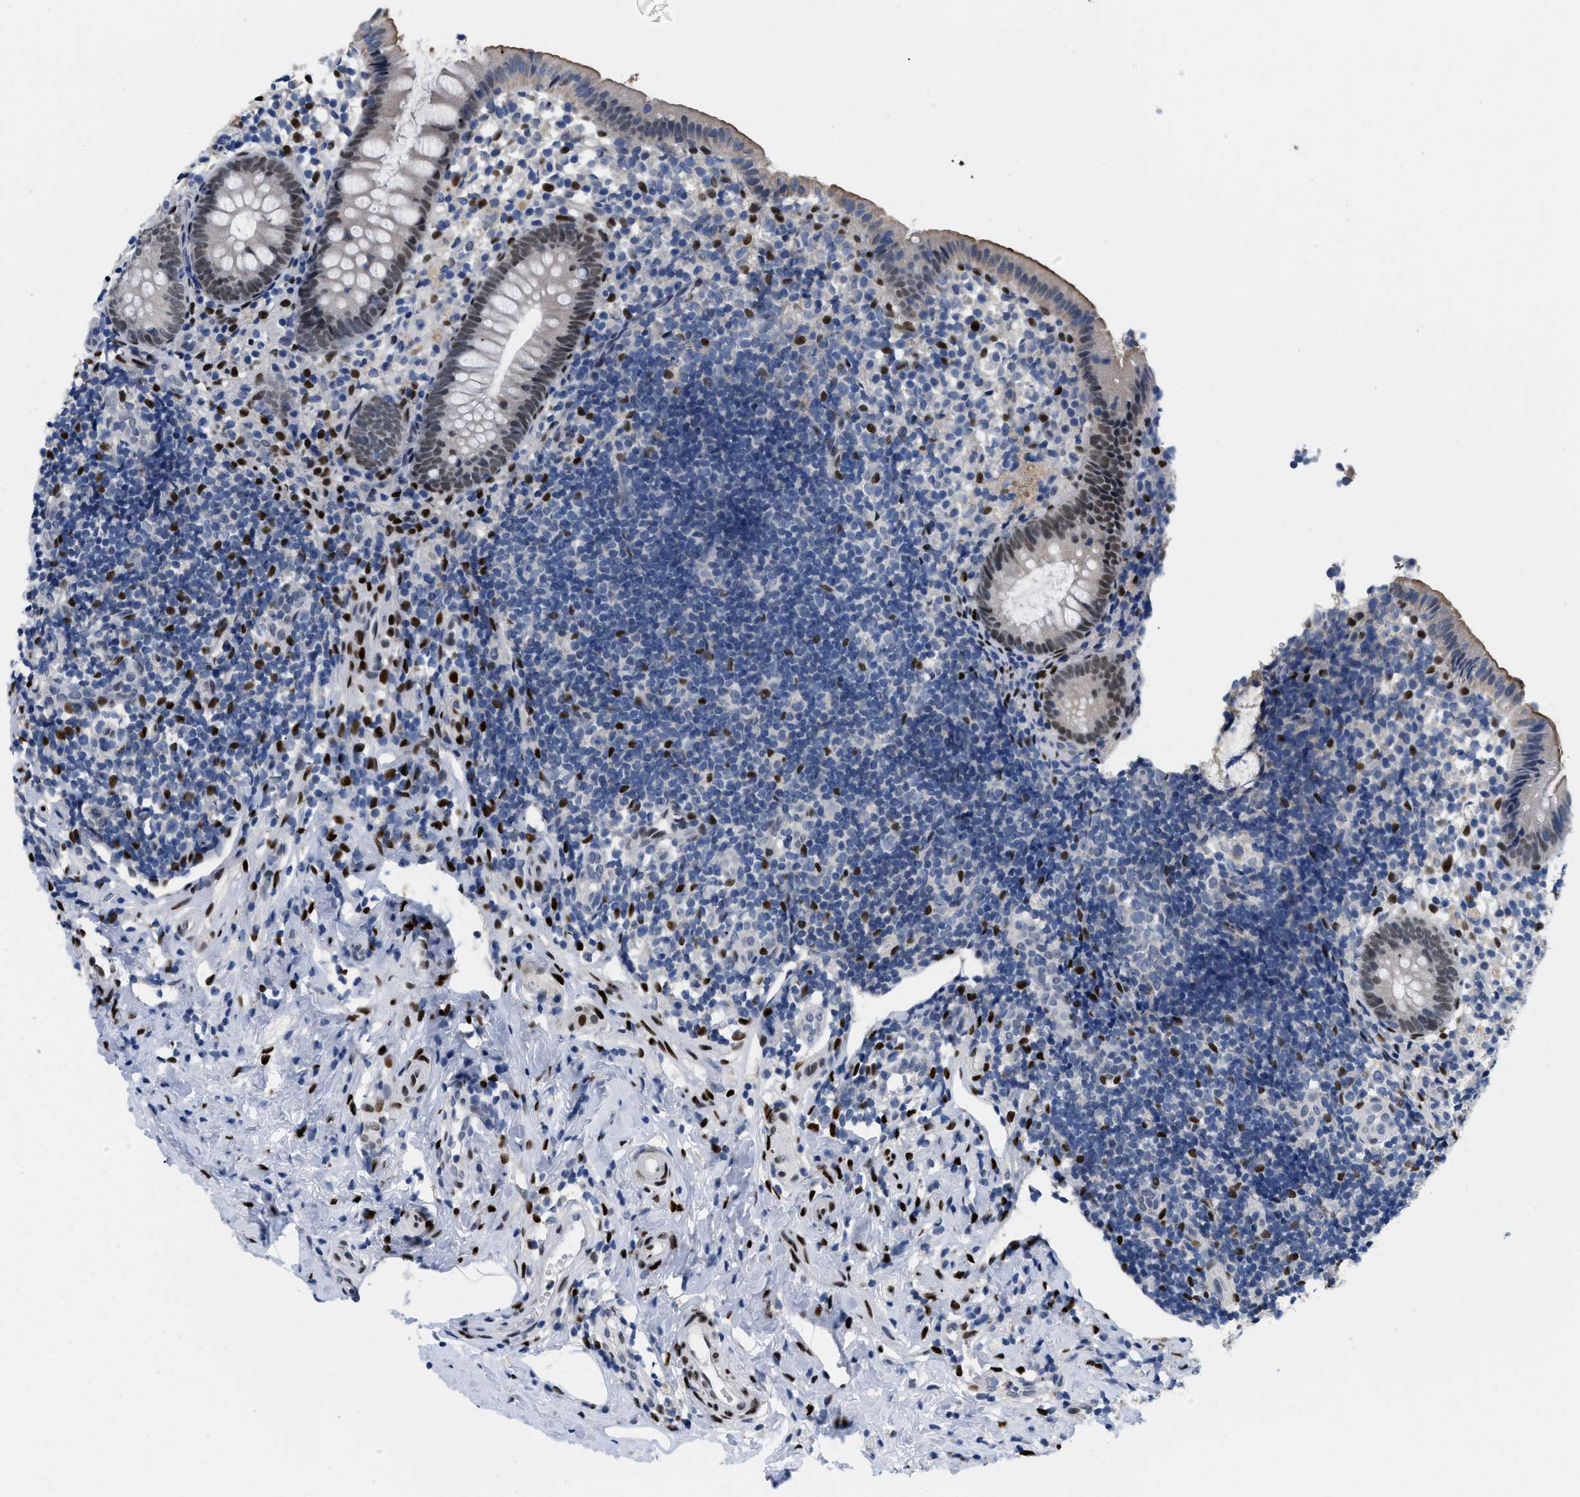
{"staining": {"intensity": "moderate", "quantity": "<25%", "location": "cytoplasmic/membranous"}, "tissue": "appendix", "cell_type": "Glandular cells", "image_type": "normal", "snomed": [{"axis": "morphology", "description": "Normal tissue, NOS"}, {"axis": "topography", "description": "Appendix"}], "caption": "Immunohistochemical staining of normal appendix reveals <25% levels of moderate cytoplasmic/membranous protein expression in about <25% of glandular cells.", "gene": "NFIX", "patient": {"sex": "female", "age": 20}}